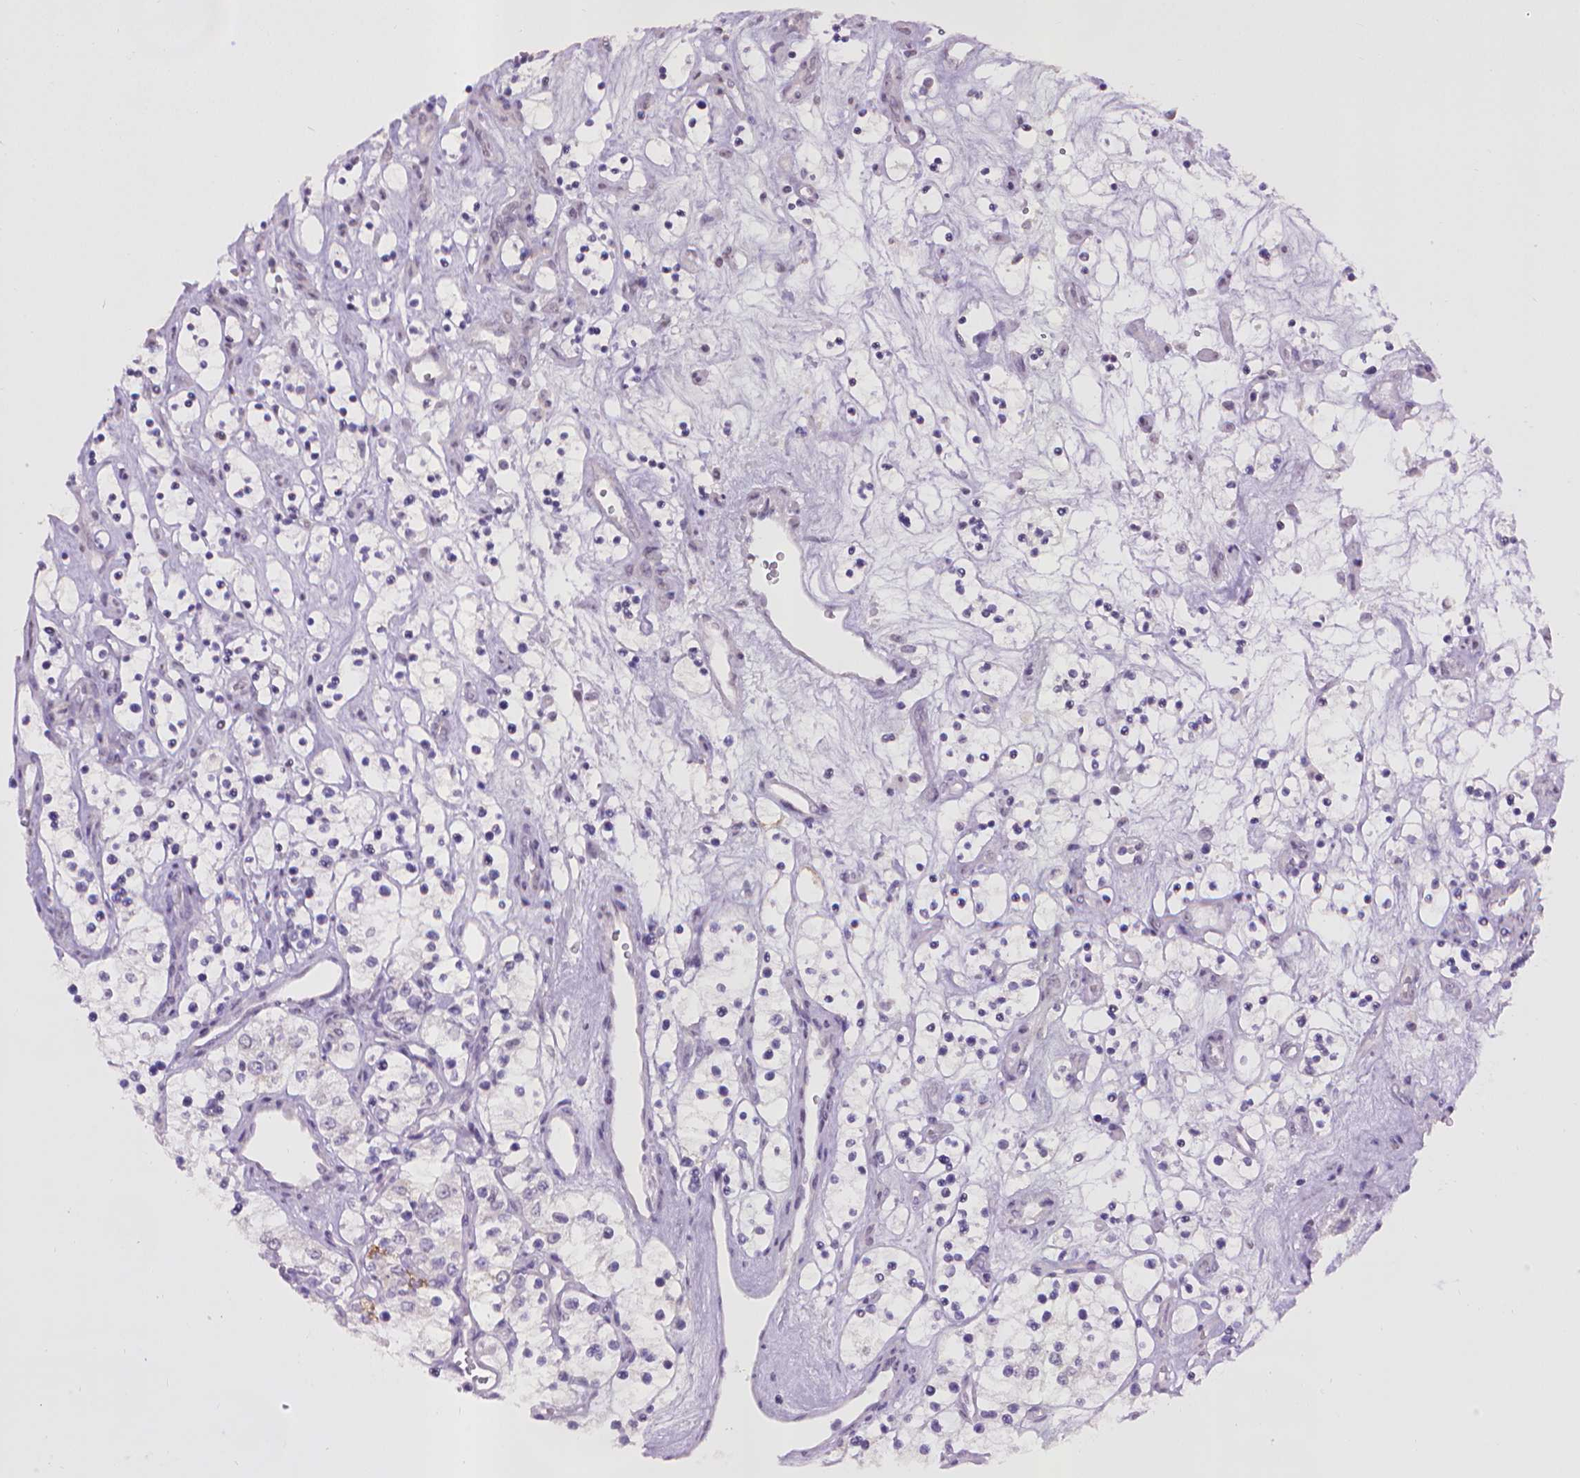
{"staining": {"intensity": "moderate", "quantity": "<25%", "location": "cytoplasmic/membranous"}, "tissue": "renal cancer", "cell_type": "Tumor cells", "image_type": "cancer", "snomed": [{"axis": "morphology", "description": "Adenocarcinoma, NOS"}, {"axis": "topography", "description": "Kidney"}], "caption": "Moderate cytoplasmic/membranous expression for a protein is appreciated in approximately <25% of tumor cells of adenocarcinoma (renal) using IHC.", "gene": "KMO", "patient": {"sex": "female", "age": 69}}